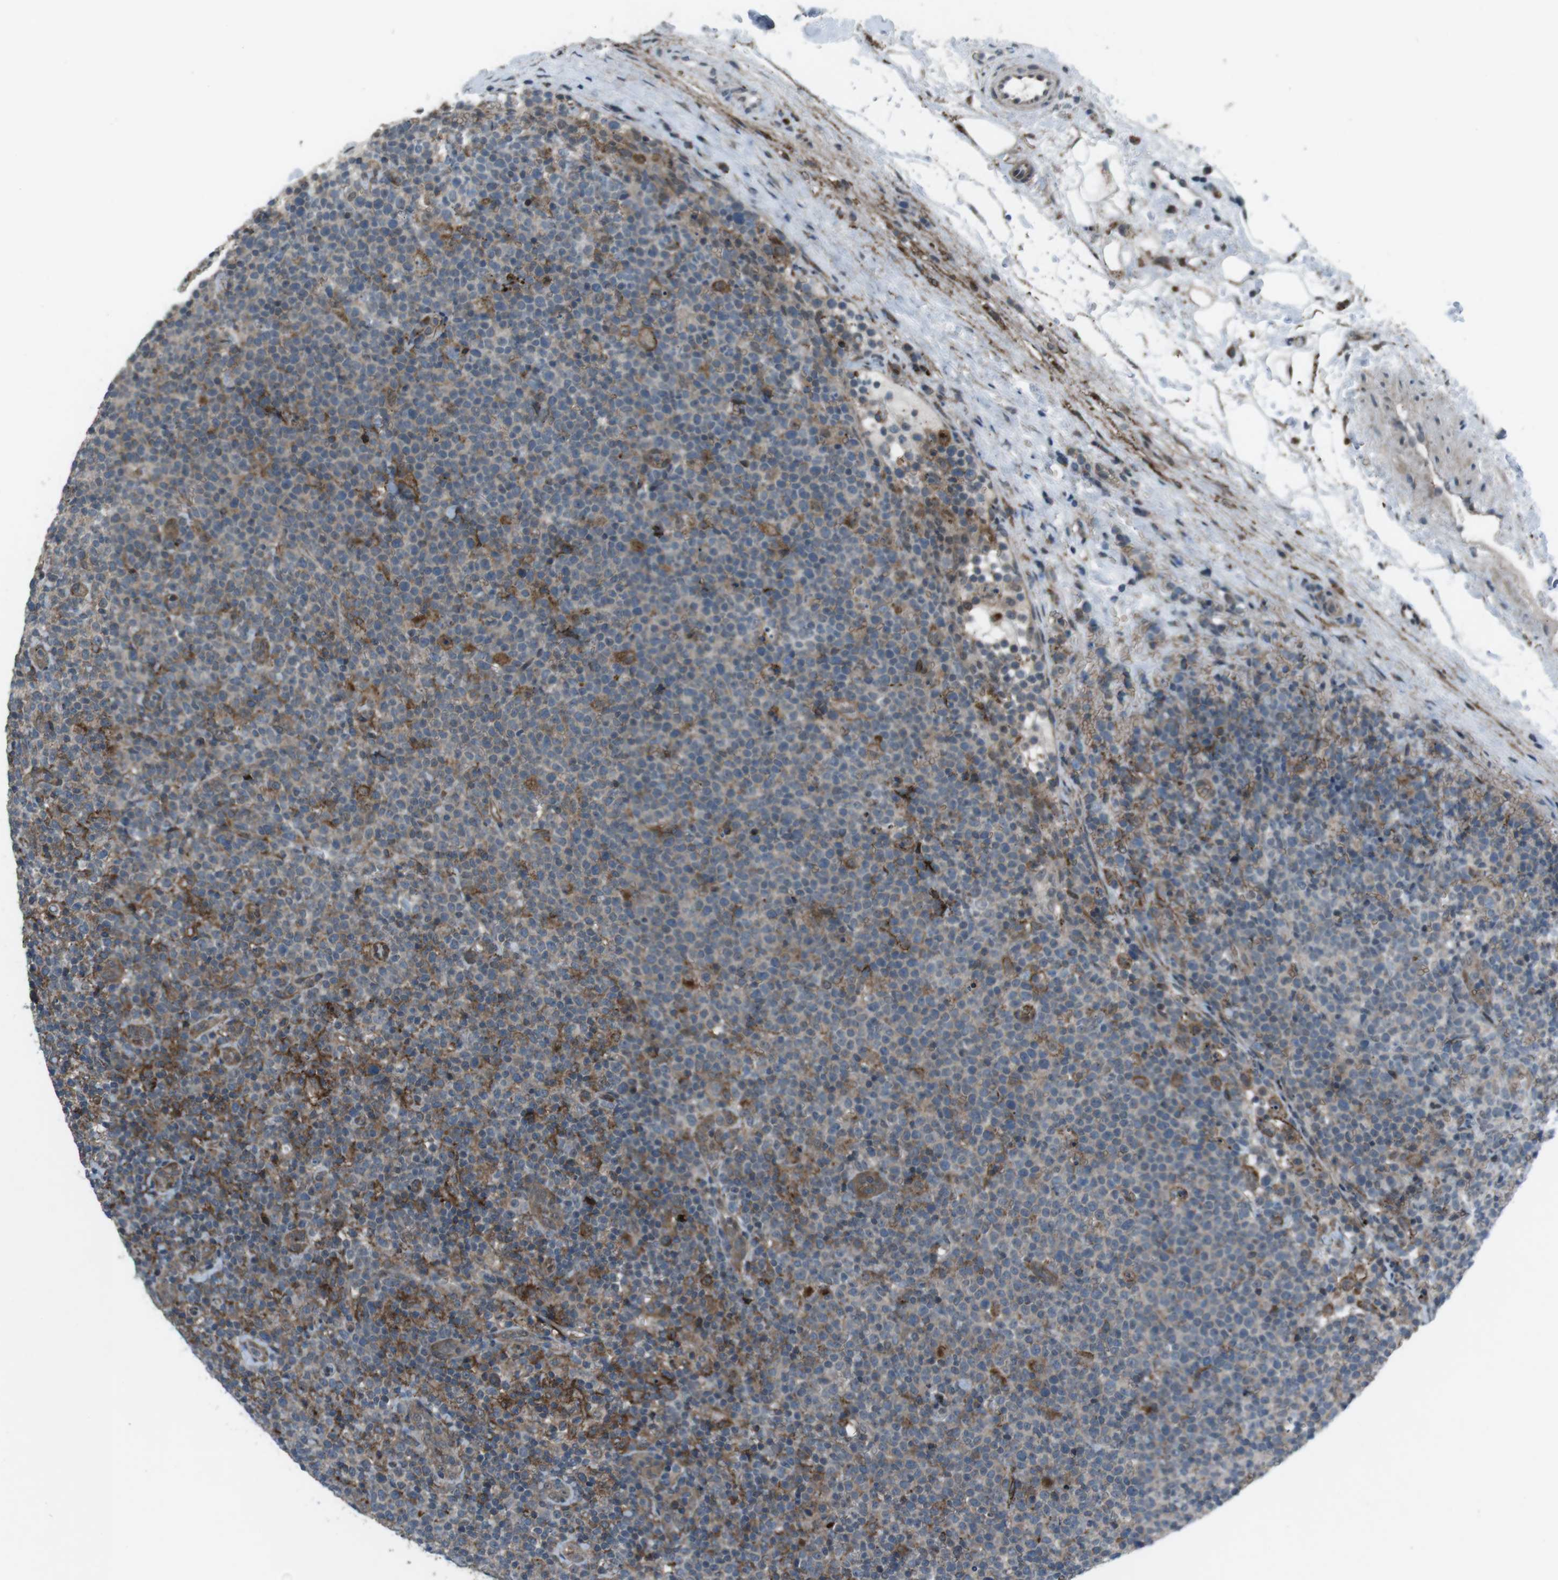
{"staining": {"intensity": "moderate", "quantity": "25%-75%", "location": "cytoplasmic/membranous"}, "tissue": "lymphoma", "cell_type": "Tumor cells", "image_type": "cancer", "snomed": [{"axis": "morphology", "description": "Malignant lymphoma, non-Hodgkin's type, High grade"}, {"axis": "topography", "description": "Lymph node"}], "caption": "Tumor cells reveal medium levels of moderate cytoplasmic/membranous staining in about 25%-75% of cells in lymphoma.", "gene": "GDF10", "patient": {"sex": "male", "age": 61}}